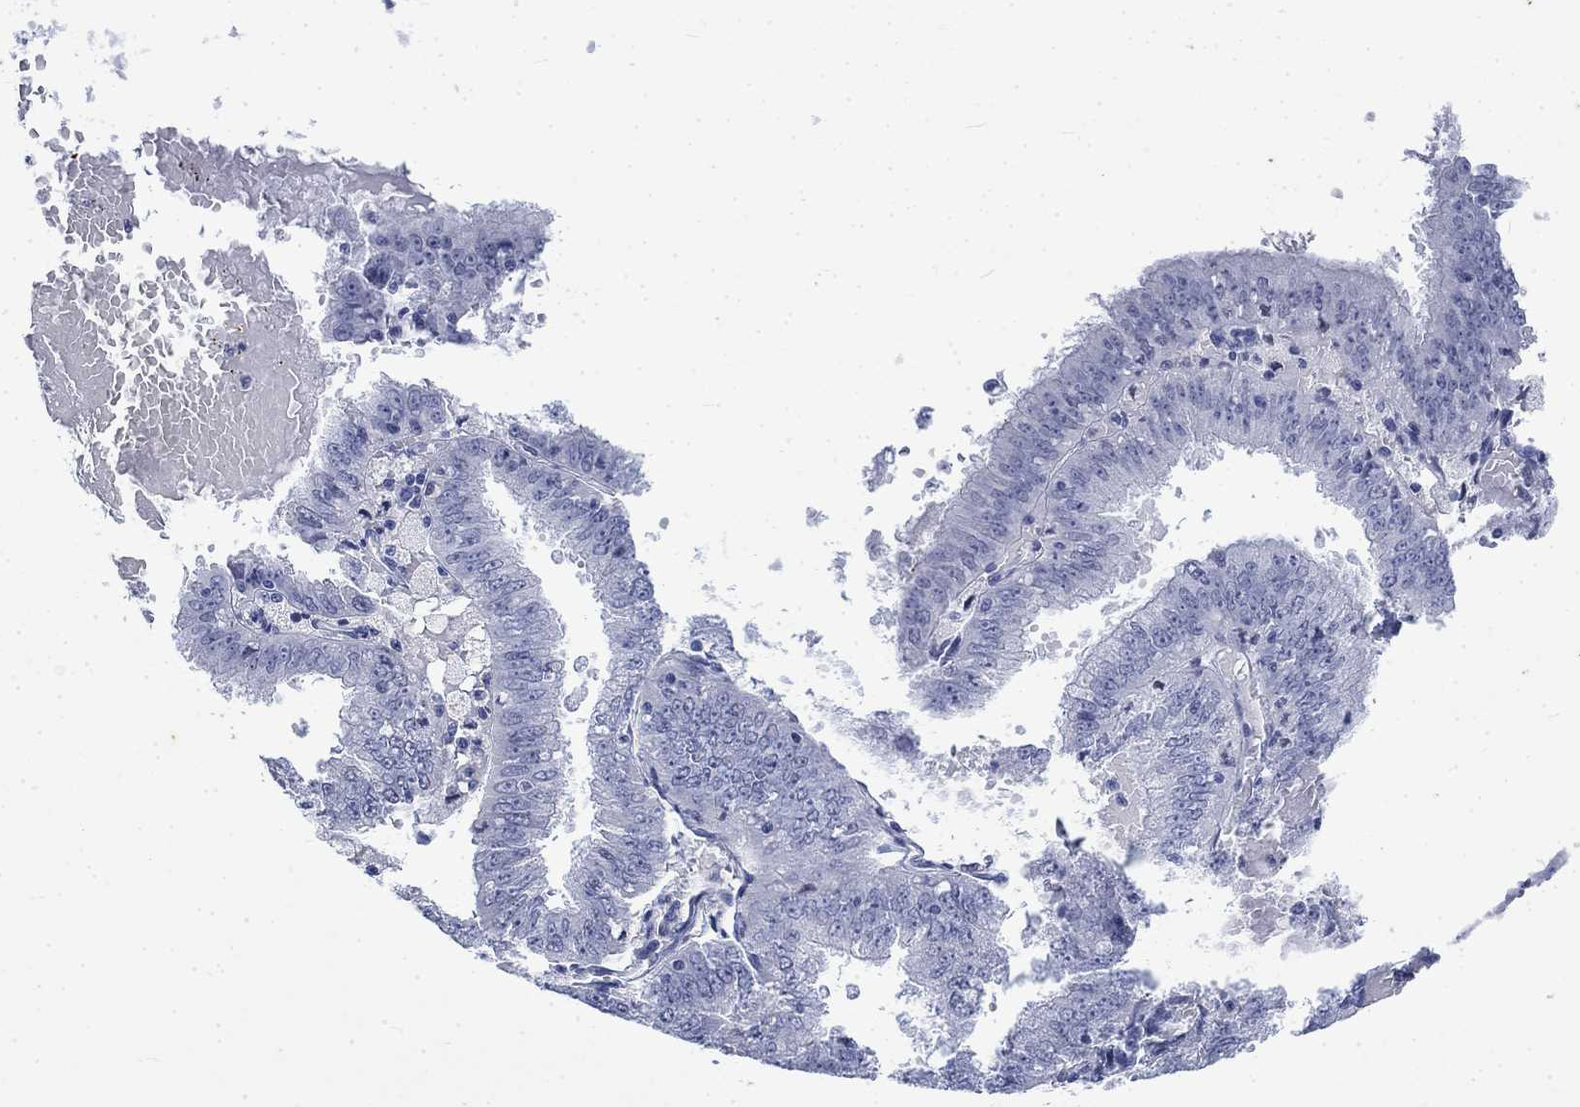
{"staining": {"intensity": "negative", "quantity": "none", "location": "none"}, "tissue": "endometrial cancer", "cell_type": "Tumor cells", "image_type": "cancer", "snomed": [{"axis": "morphology", "description": "Adenocarcinoma, NOS"}, {"axis": "topography", "description": "Endometrium"}], "caption": "Immunohistochemistry (IHC) image of neoplastic tissue: endometrial cancer (adenocarcinoma) stained with DAB demonstrates no significant protein positivity in tumor cells. (IHC, brightfield microscopy, high magnification).", "gene": "KRT76", "patient": {"sex": "female", "age": 66}}